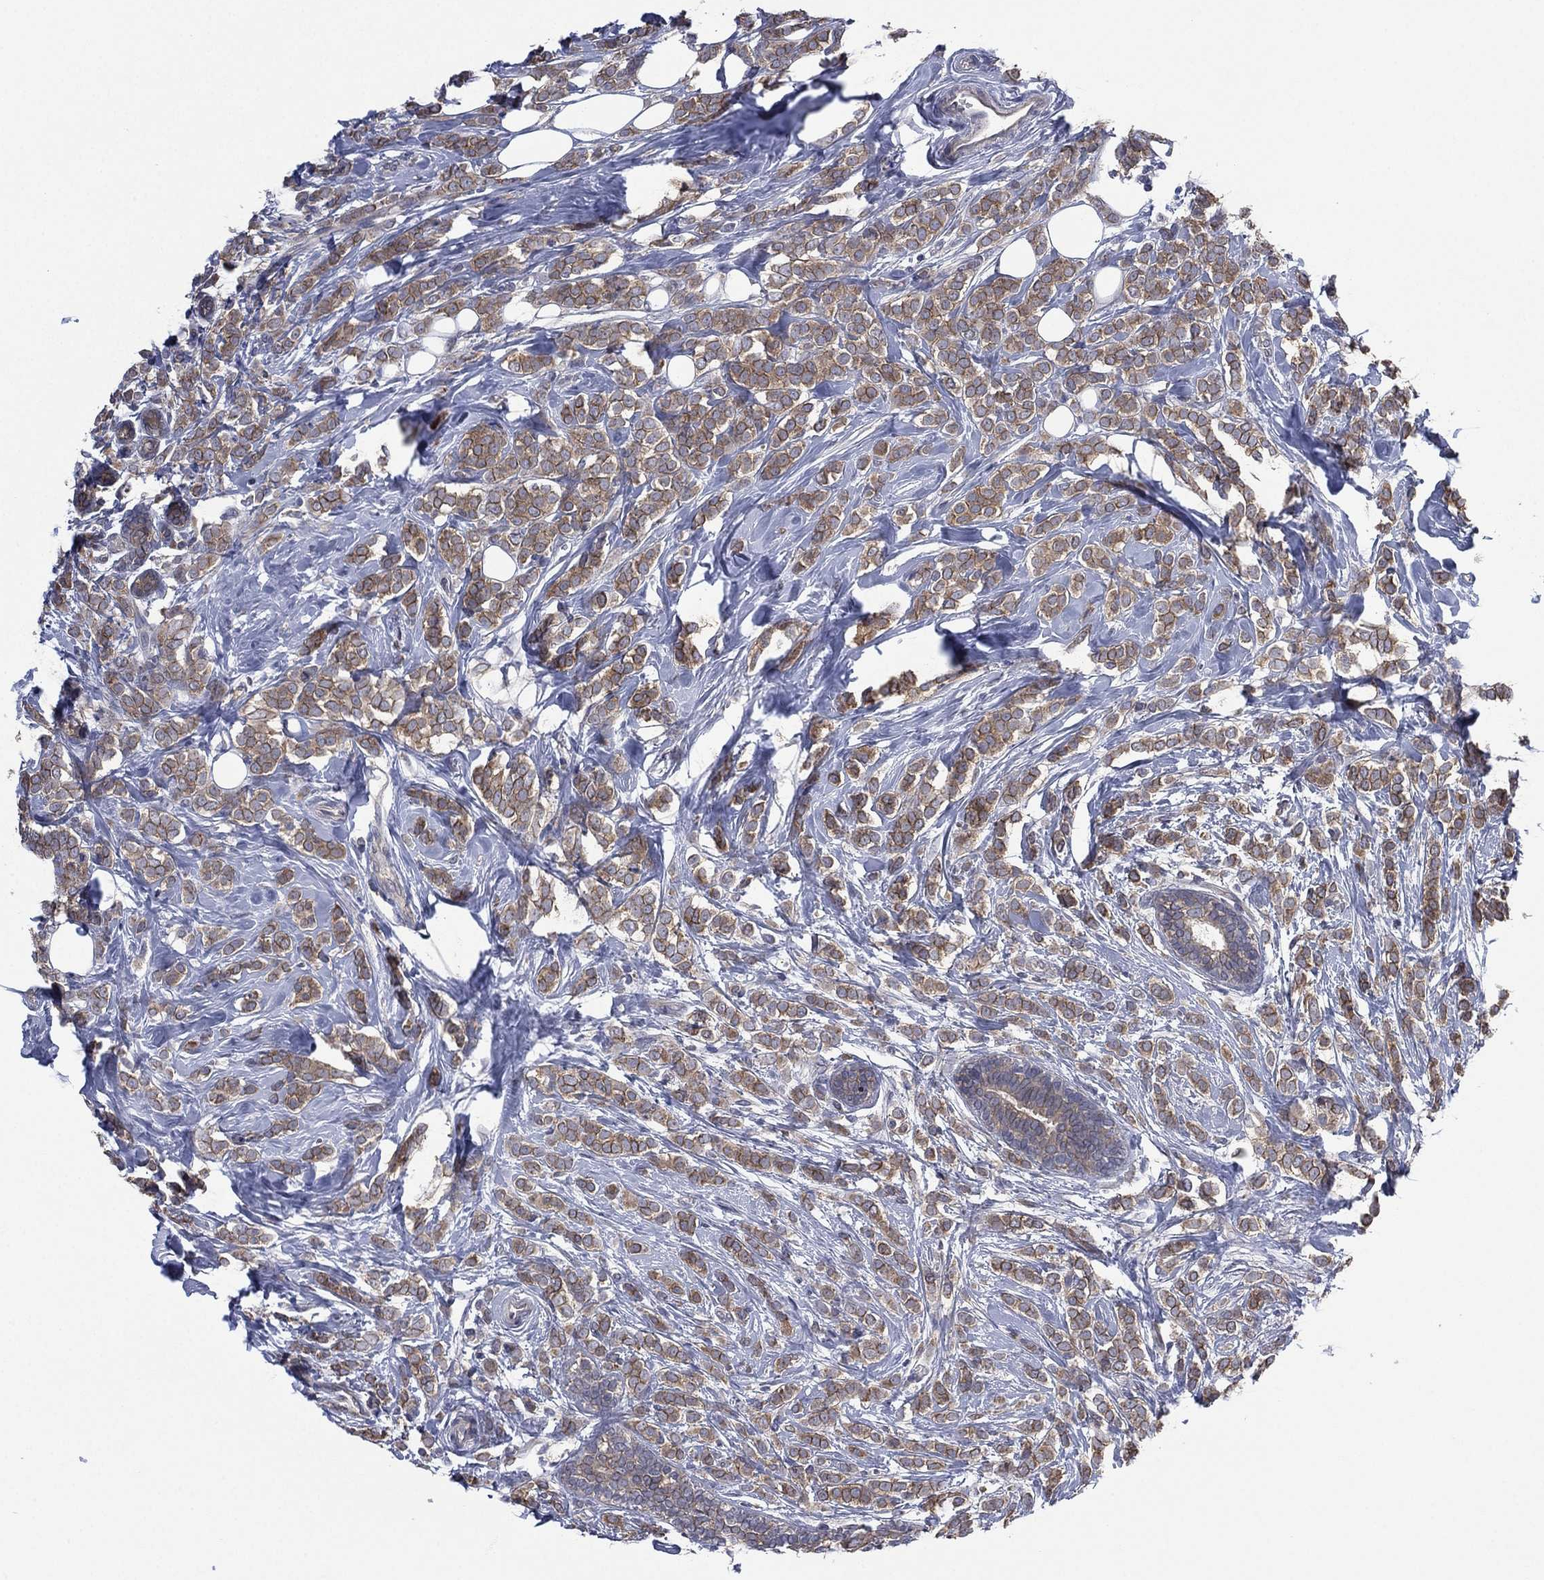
{"staining": {"intensity": "moderate", "quantity": ">75%", "location": "cytoplasmic/membranous"}, "tissue": "breast cancer", "cell_type": "Tumor cells", "image_type": "cancer", "snomed": [{"axis": "morphology", "description": "Lobular carcinoma"}, {"axis": "topography", "description": "Breast"}], "caption": "Breast lobular carcinoma stained with a brown dye reveals moderate cytoplasmic/membranous positive positivity in about >75% of tumor cells.", "gene": "MPP7", "patient": {"sex": "female", "age": 49}}